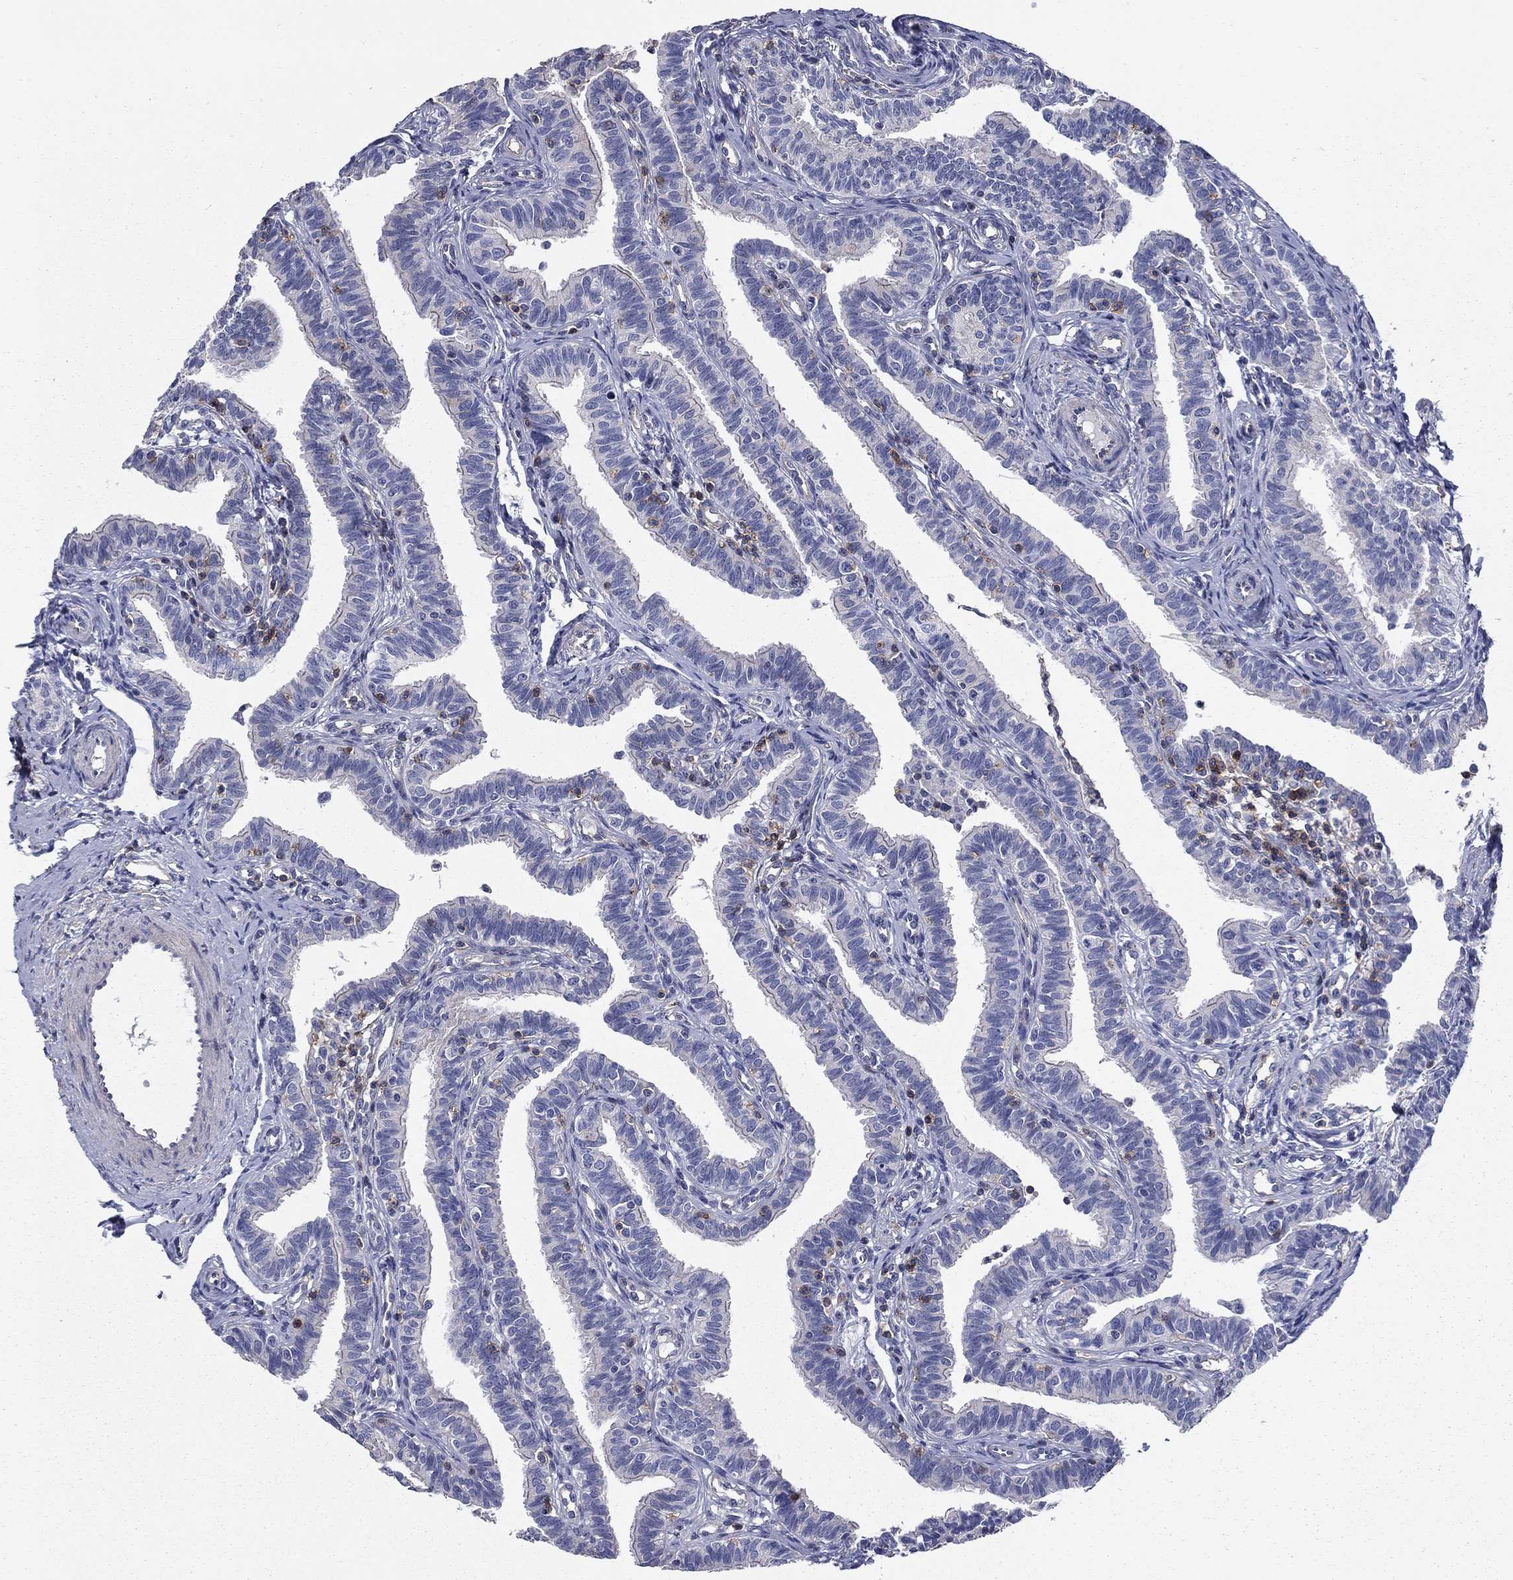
{"staining": {"intensity": "negative", "quantity": "none", "location": "none"}, "tissue": "fallopian tube", "cell_type": "Glandular cells", "image_type": "normal", "snomed": [{"axis": "morphology", "description": "Normal tissue, NOS"}, {"axis": "topography", "description": "Fallopian tube"}], "caption": "Immunohistochemical staining of normal human fallopian tube displays no significant expression in glandular cells. The staining was performed using DAB to visualize the protein expression in brown, while the nuclei were stained in blue with hematoxylin (Magnification: 20x).", "gene": "SIT1", "patient": {"sex": "female", "age": 36}}